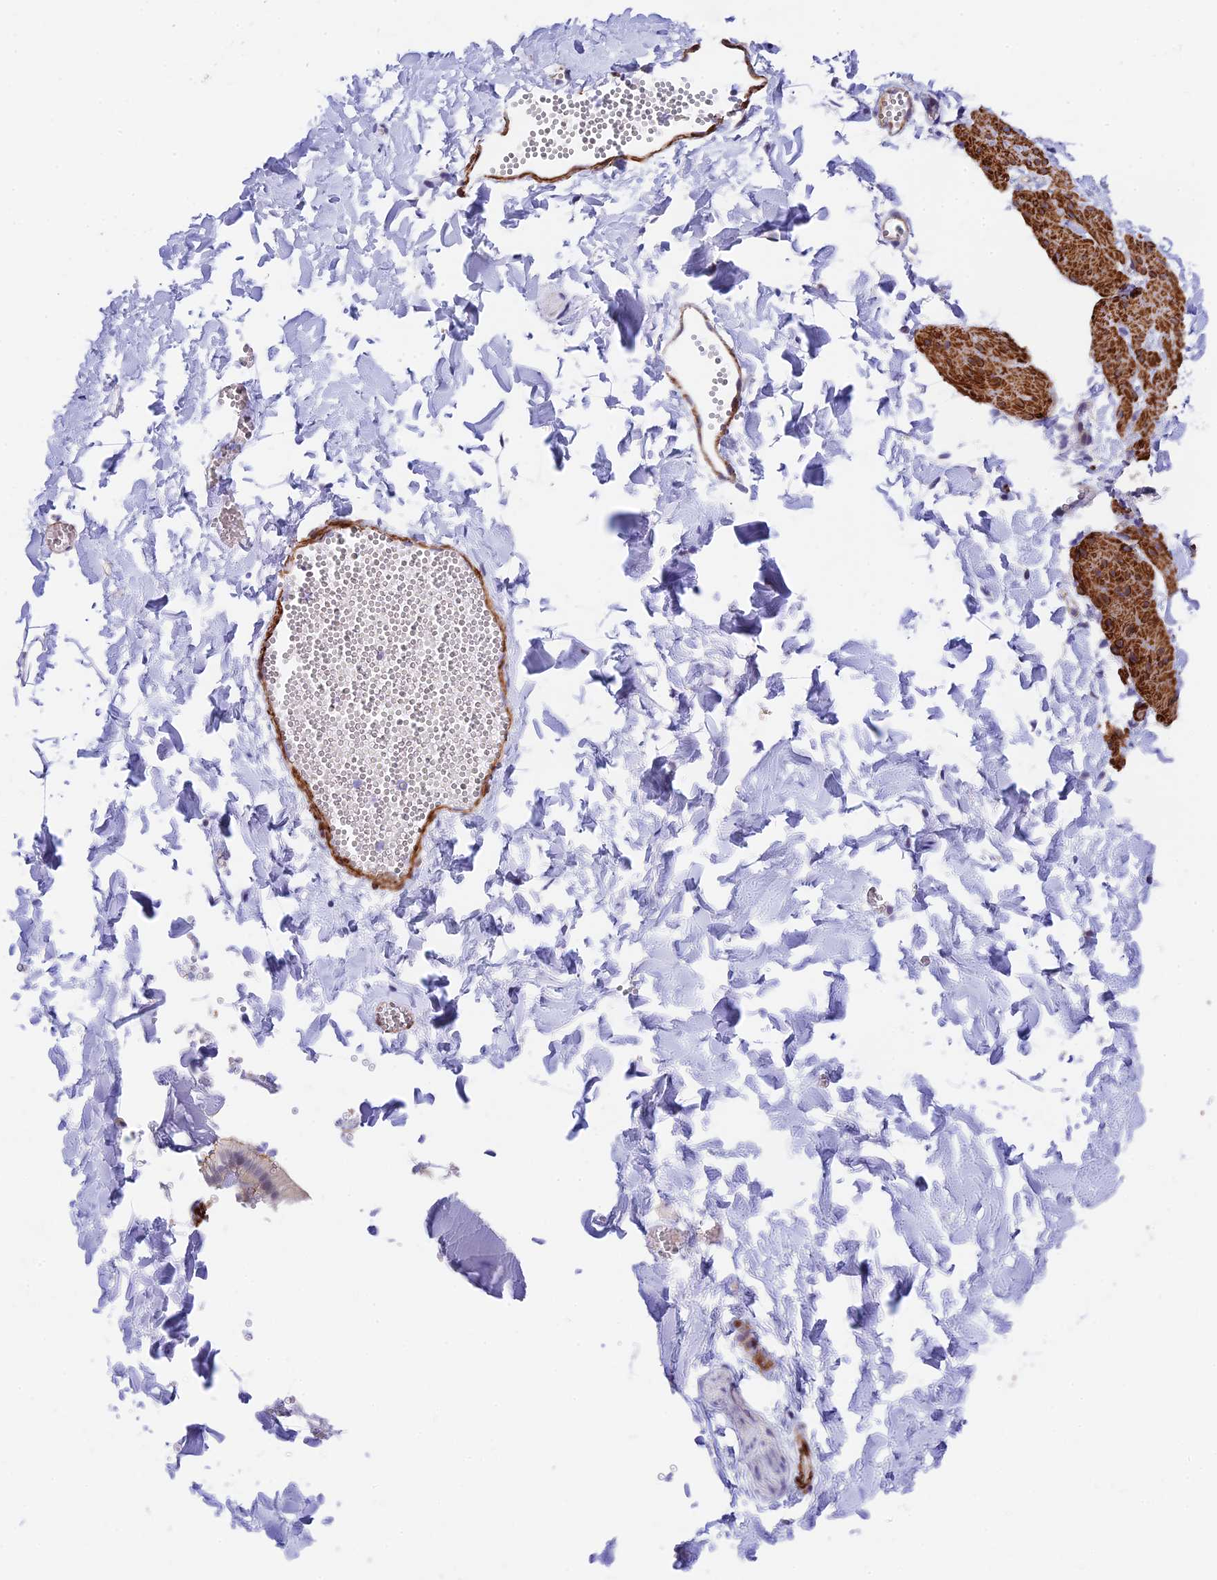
{"staining": {"intensity": "negative", "quantity": "none", "location": "none"}, "tissue": "adipose tissue", "cell_type": "Adipocytes", "image_type": "normal", "snomed": [{"axis": "morphology", "description": "Normal tissue, NOS"}, {"axis": "topography", "description": "Gallbladder"}, {"axis": "topography", "description": "Peripheral nerve tissue"}], "caption": "High power microscopy photomicrograph of an immunohistochemistry image of normal adipose tissue, revealing no significant staining in adipocytes. Brightfield microscopy of immunohistochemistry stained with DAB (3,3'-diaminobenzidine) (brown) and hematoxylin (blue), captured at high magnification.", "gene": "ANKRD50", "patient": {"sex": "male", "age": 38}}